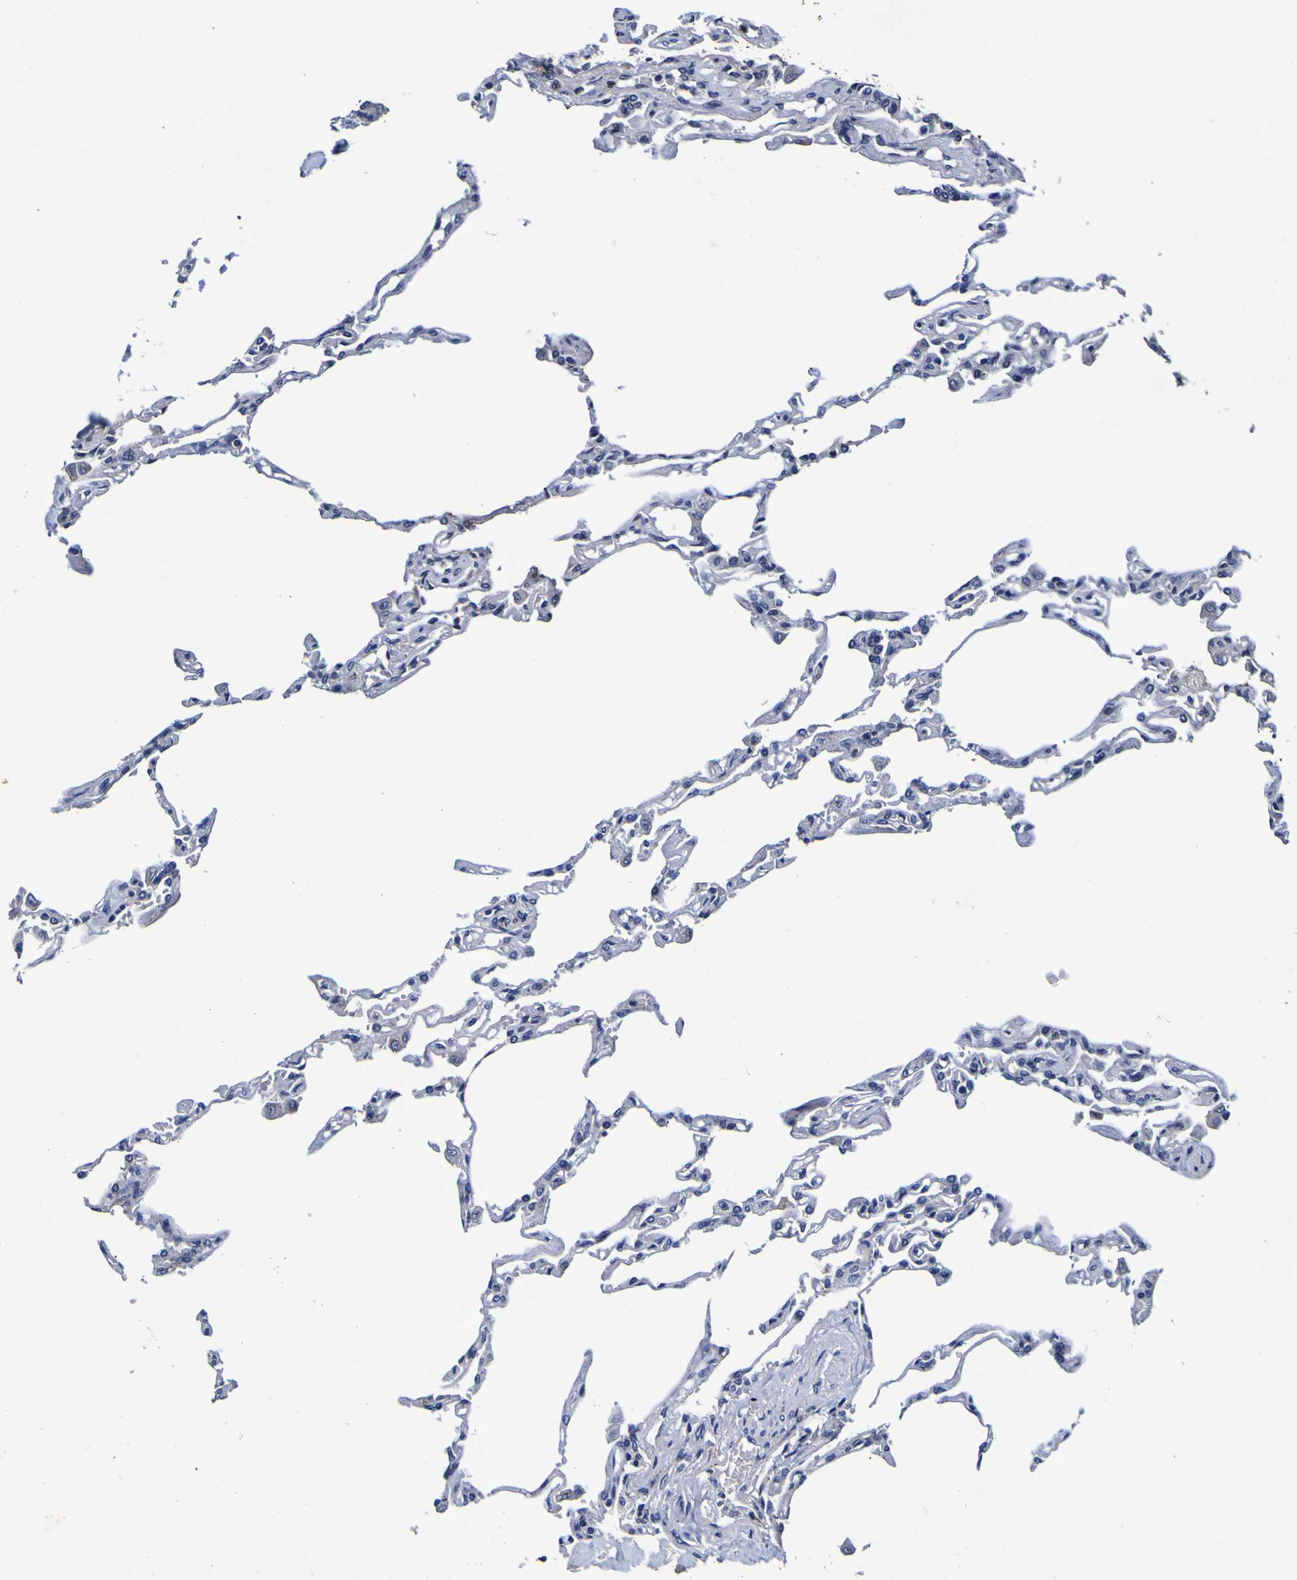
{"staining": {"intensity": "negative", "quantity": "none", "location": "none"}, "tissue": "lung", "cell_type": "Alveolar cells", "image_type": "normal", "snomed": [{"axis": "morphology", "description": "Normal tissue, NOS"}, {"axis": "topography", "description": "Lung"}], "caption": "DAB immunohistochemical staining of normal lung demonstrates no significant staining in alveolar cells.", "gene": "PANK4", "patient": {"sex": "male", "age": 21}}